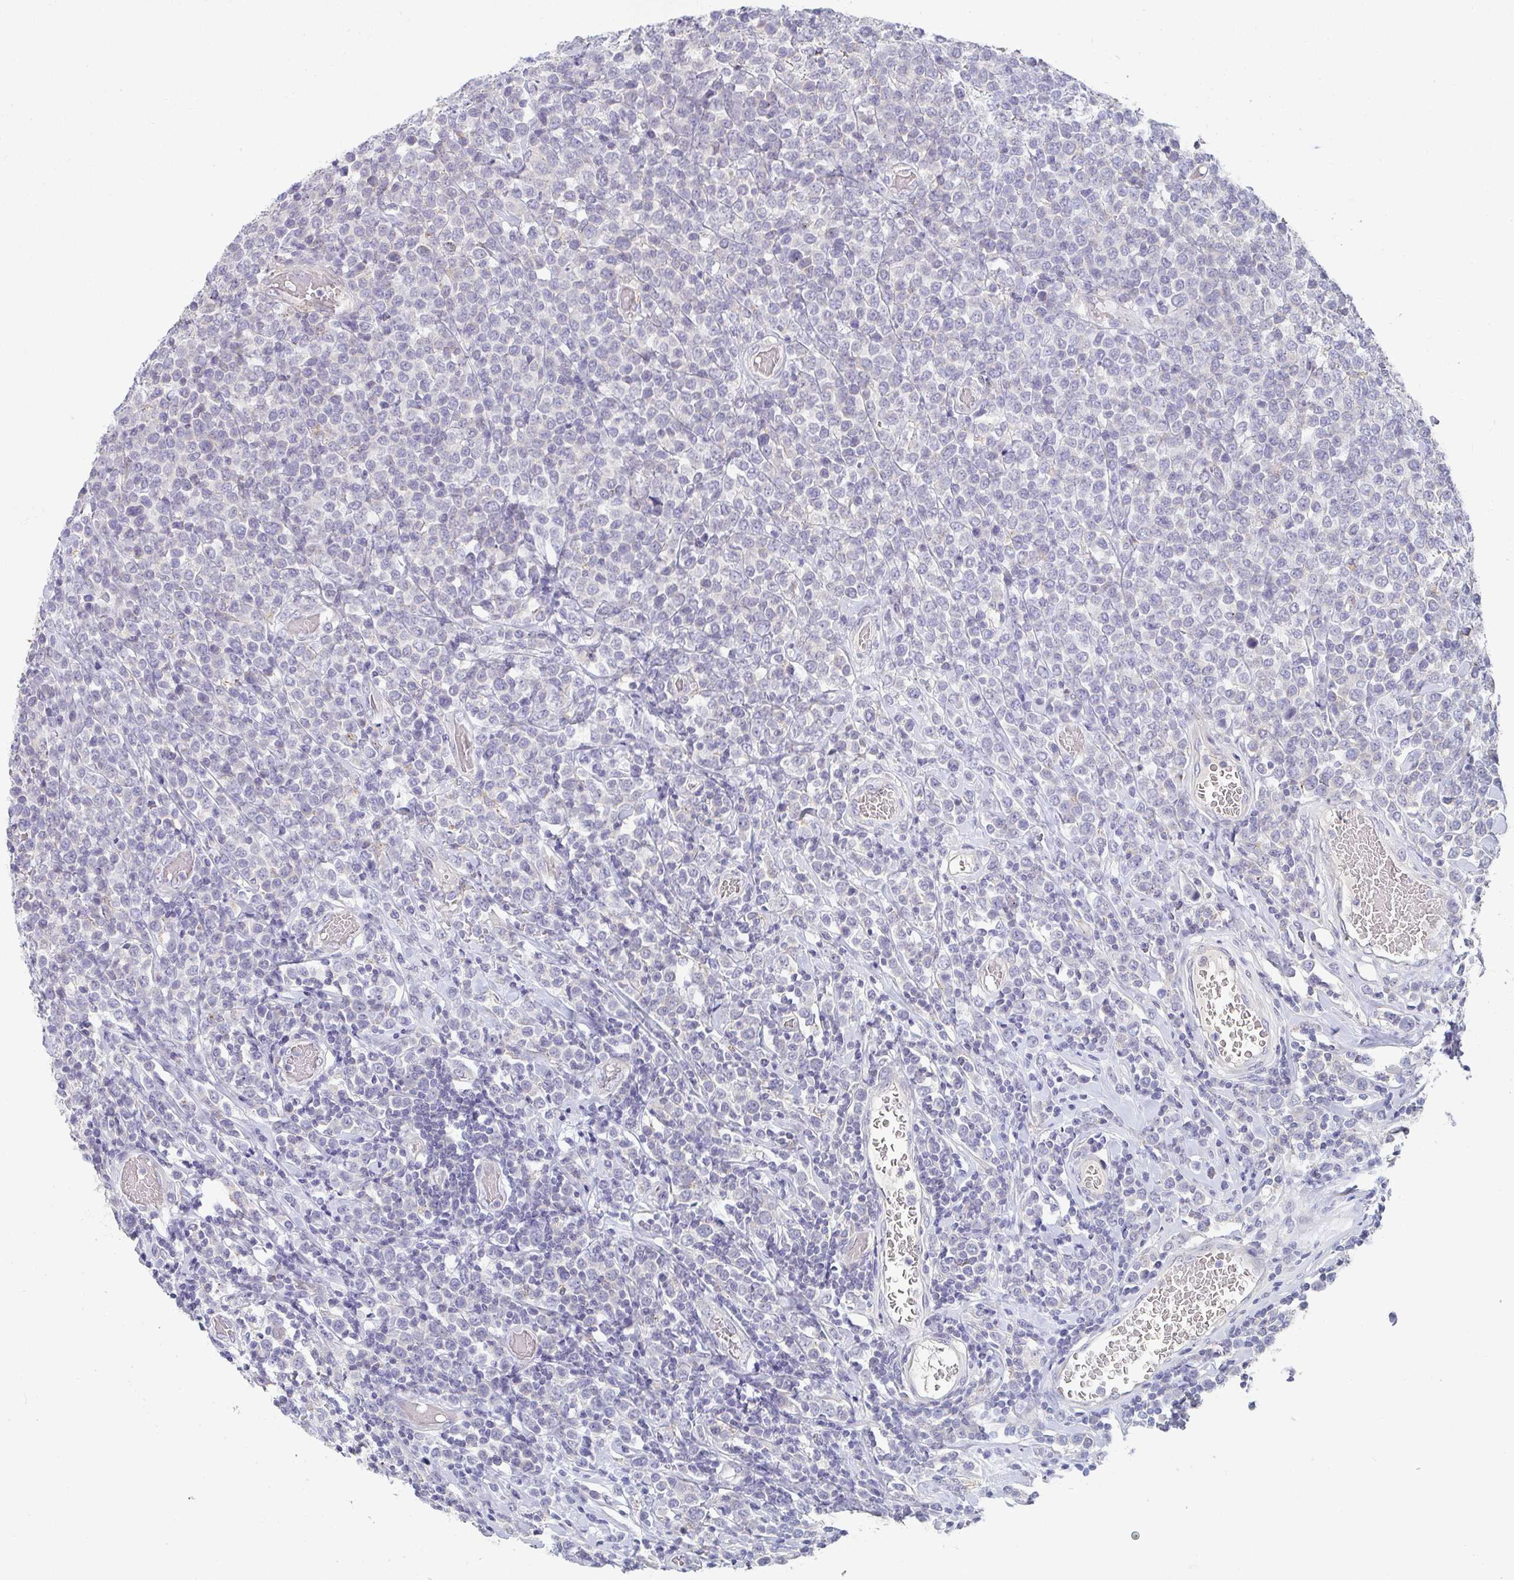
{"staining": {"intensity": "negative", "quantity": "none", "location": "none"}, "tissue": "lymphoma", "cell_type": "Tumor cells", "image_type": "cancer", "snomed": [{"axis": "morphology", "description": "Malignant lymphoma, non-Hodgkin's type, High grade"}, {"axis": "topography", "description": "Soft tissue"}], "caption": "The immunohistochemistry histopathology image has no significant positivity in tumor cells of lymphoma tissue.", "gene": "CHMP5", "patient": {"sex": "female", "age": 56}}